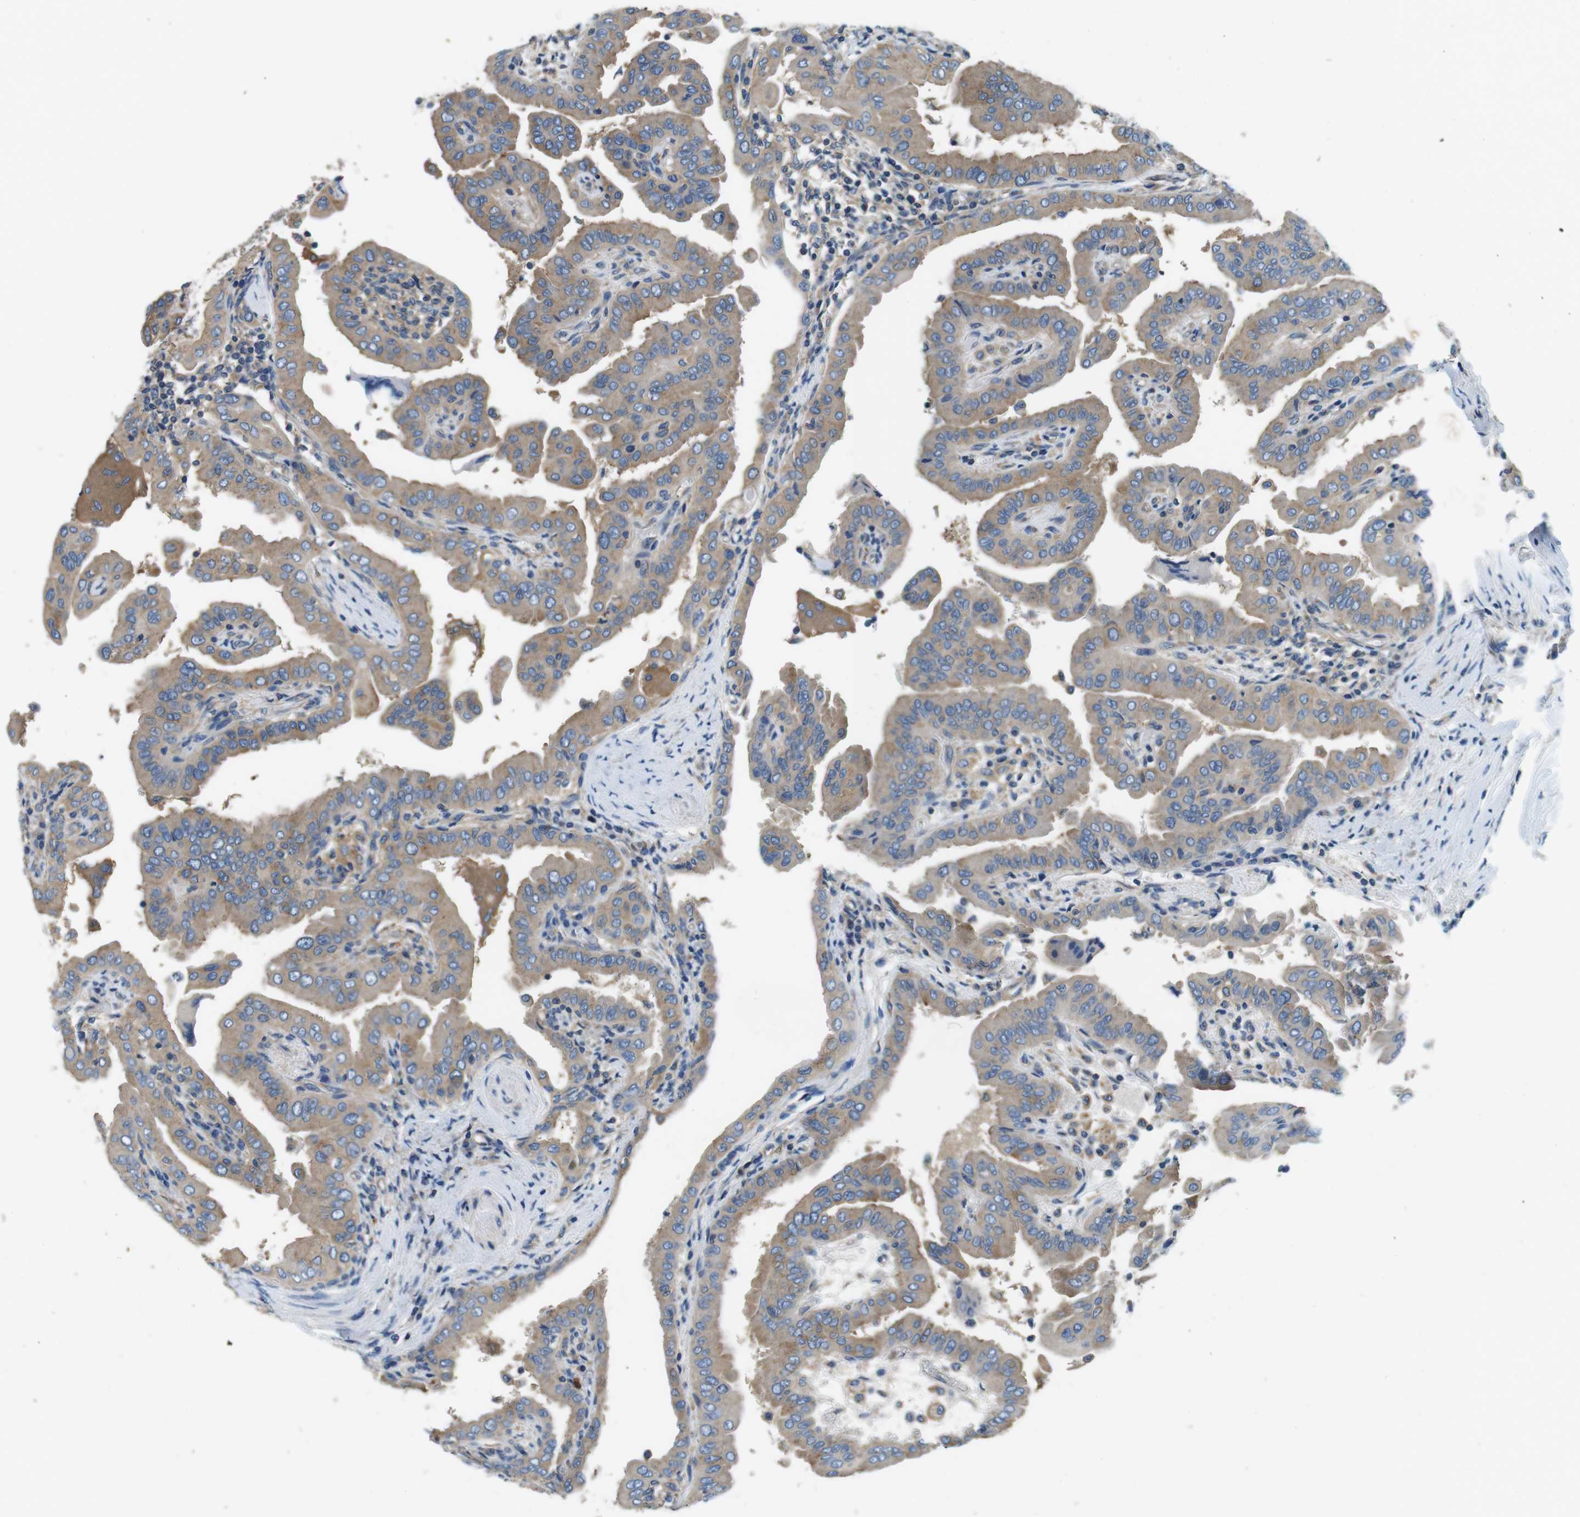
{"staining": {"intensity": "moderate", "quantity": "25%-75%", "location": "cytoplasmic/membranous"}, "tissue": "thyroid cancer", "cell_type": "Tumor cells", "image_type": "cancer", "snomed": [{"axis": "morphology", "description": "Papillary adenocarcinoma, NOS"}, {"axis": "topography", "description": "Thyroid gland"}], "caption": "The micrograph exhibits immunohistochemical staining of thyroid cancer. There is moderate cytoplasmic/membranous positivity is present in about 25%-75% of tumor cells.", "gene": "DENND4C", "patient": {"sex": "male", "age": 33}}